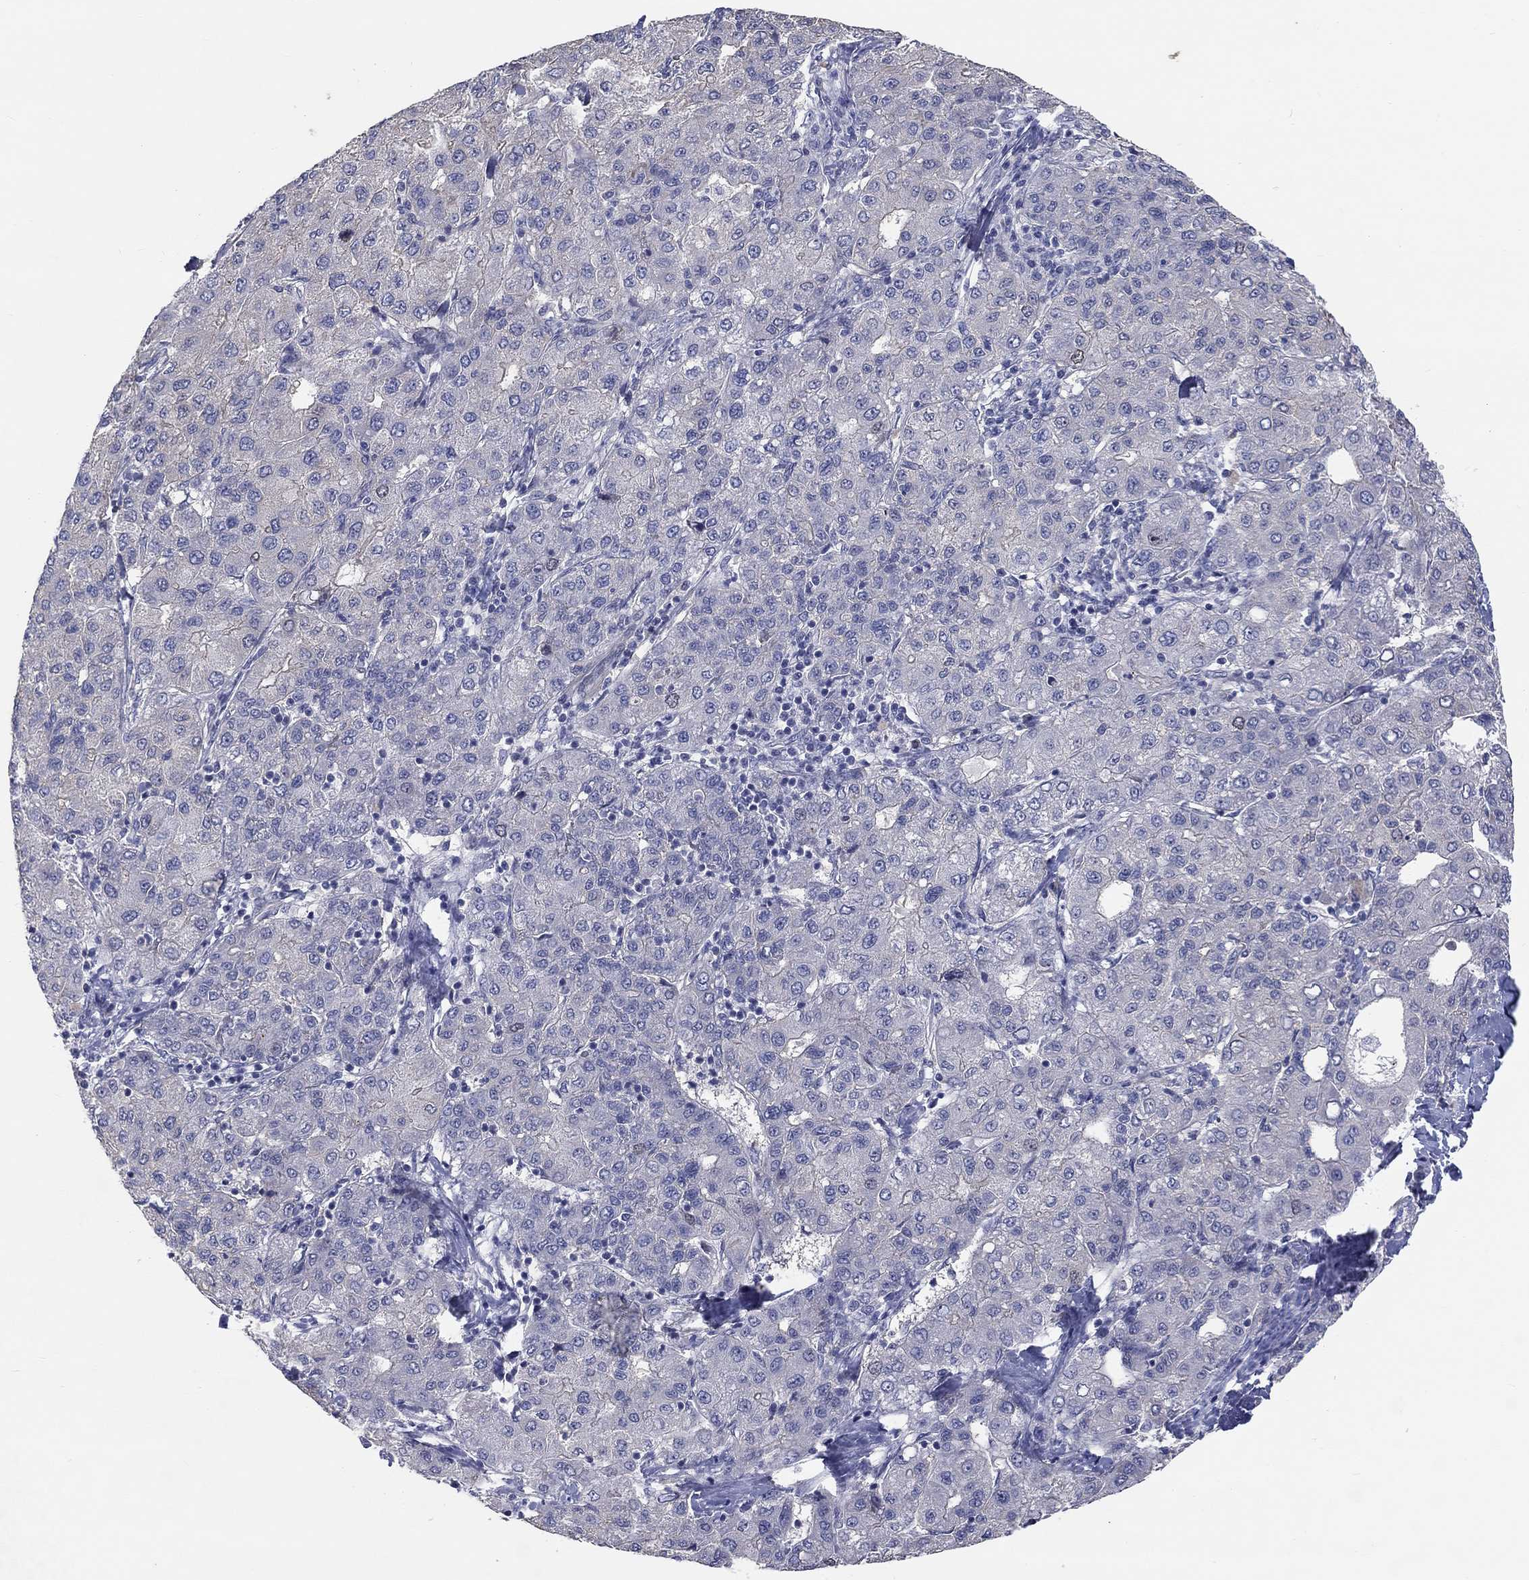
{"staining": {"intensity": "weak", "quantity": "<25%", "location": "nuclear"}, "tissue": "liver cancer", "cell_type": "Tumor cells", "image_type": "cancer", "snomed": [{"axis": "morphology", "description": "Carcinoma, Hepatocellular, NOS"}, {"axis": "topography", "description": "Liver"}], "caption": "DAB immunohistochemical staining of liver cancer (hepatocellular carcinoma) displays no significant positivity in tumor cells.", "gene": "PRC1", "patient": {"sex": "male", "age": 65}}